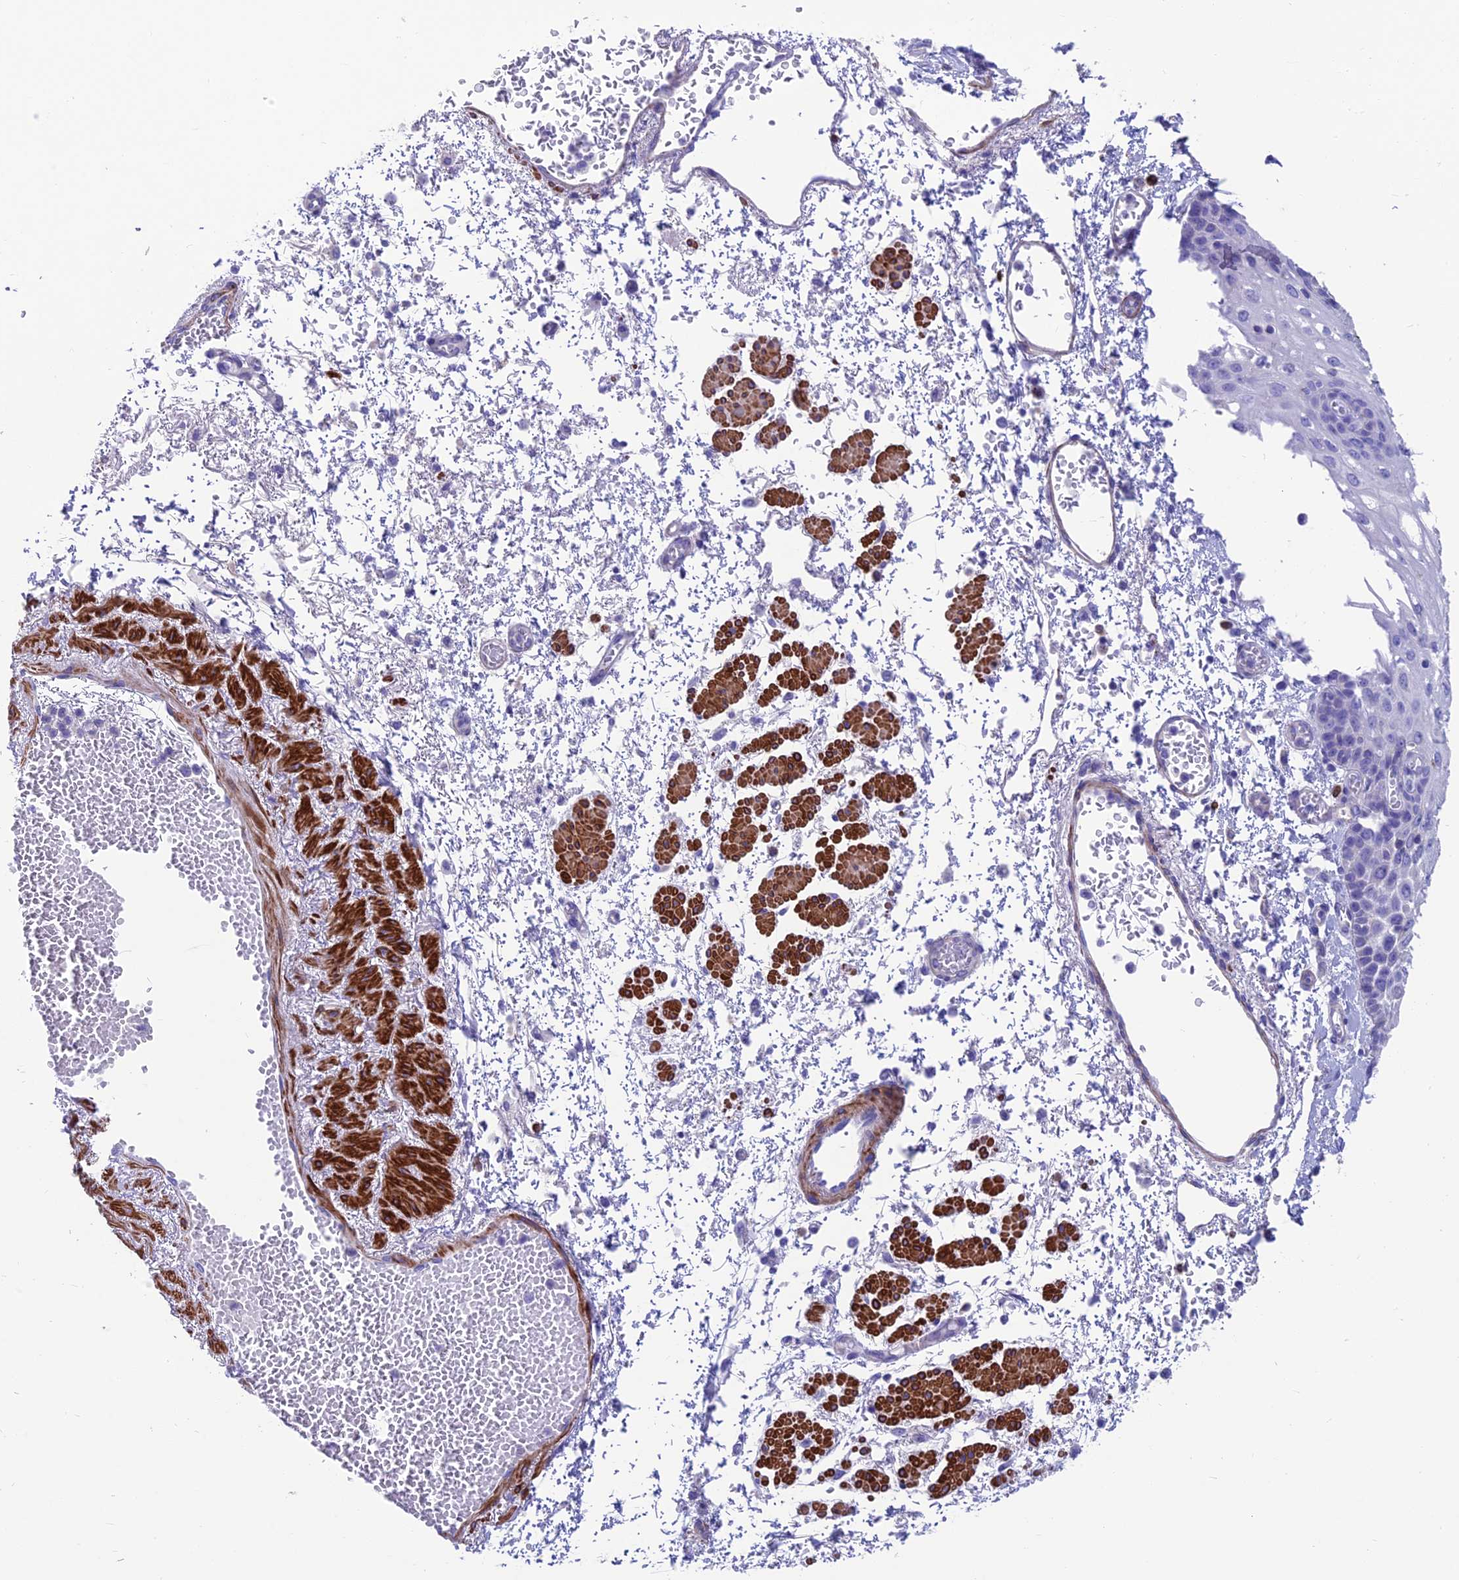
{"staining": {"intensity": "negative", "quantity": "none", "location": "none"}, "tissue": "esophagus", "cell_type": "Squamous epithelial cells", "image_type": "normal", "snomed": [{"axis": "morphology", "description": "Normal tissue, NOS"}, {"axis": "topography", "description": "Esophagus"}], "caption": "This is a photomicrograph of immunohistochemistry staining of normal esophagus, which shows no expression in squamous epithelial cells.", "gene": "GNG11", "patient": {"sex": "male", "age": 81}}